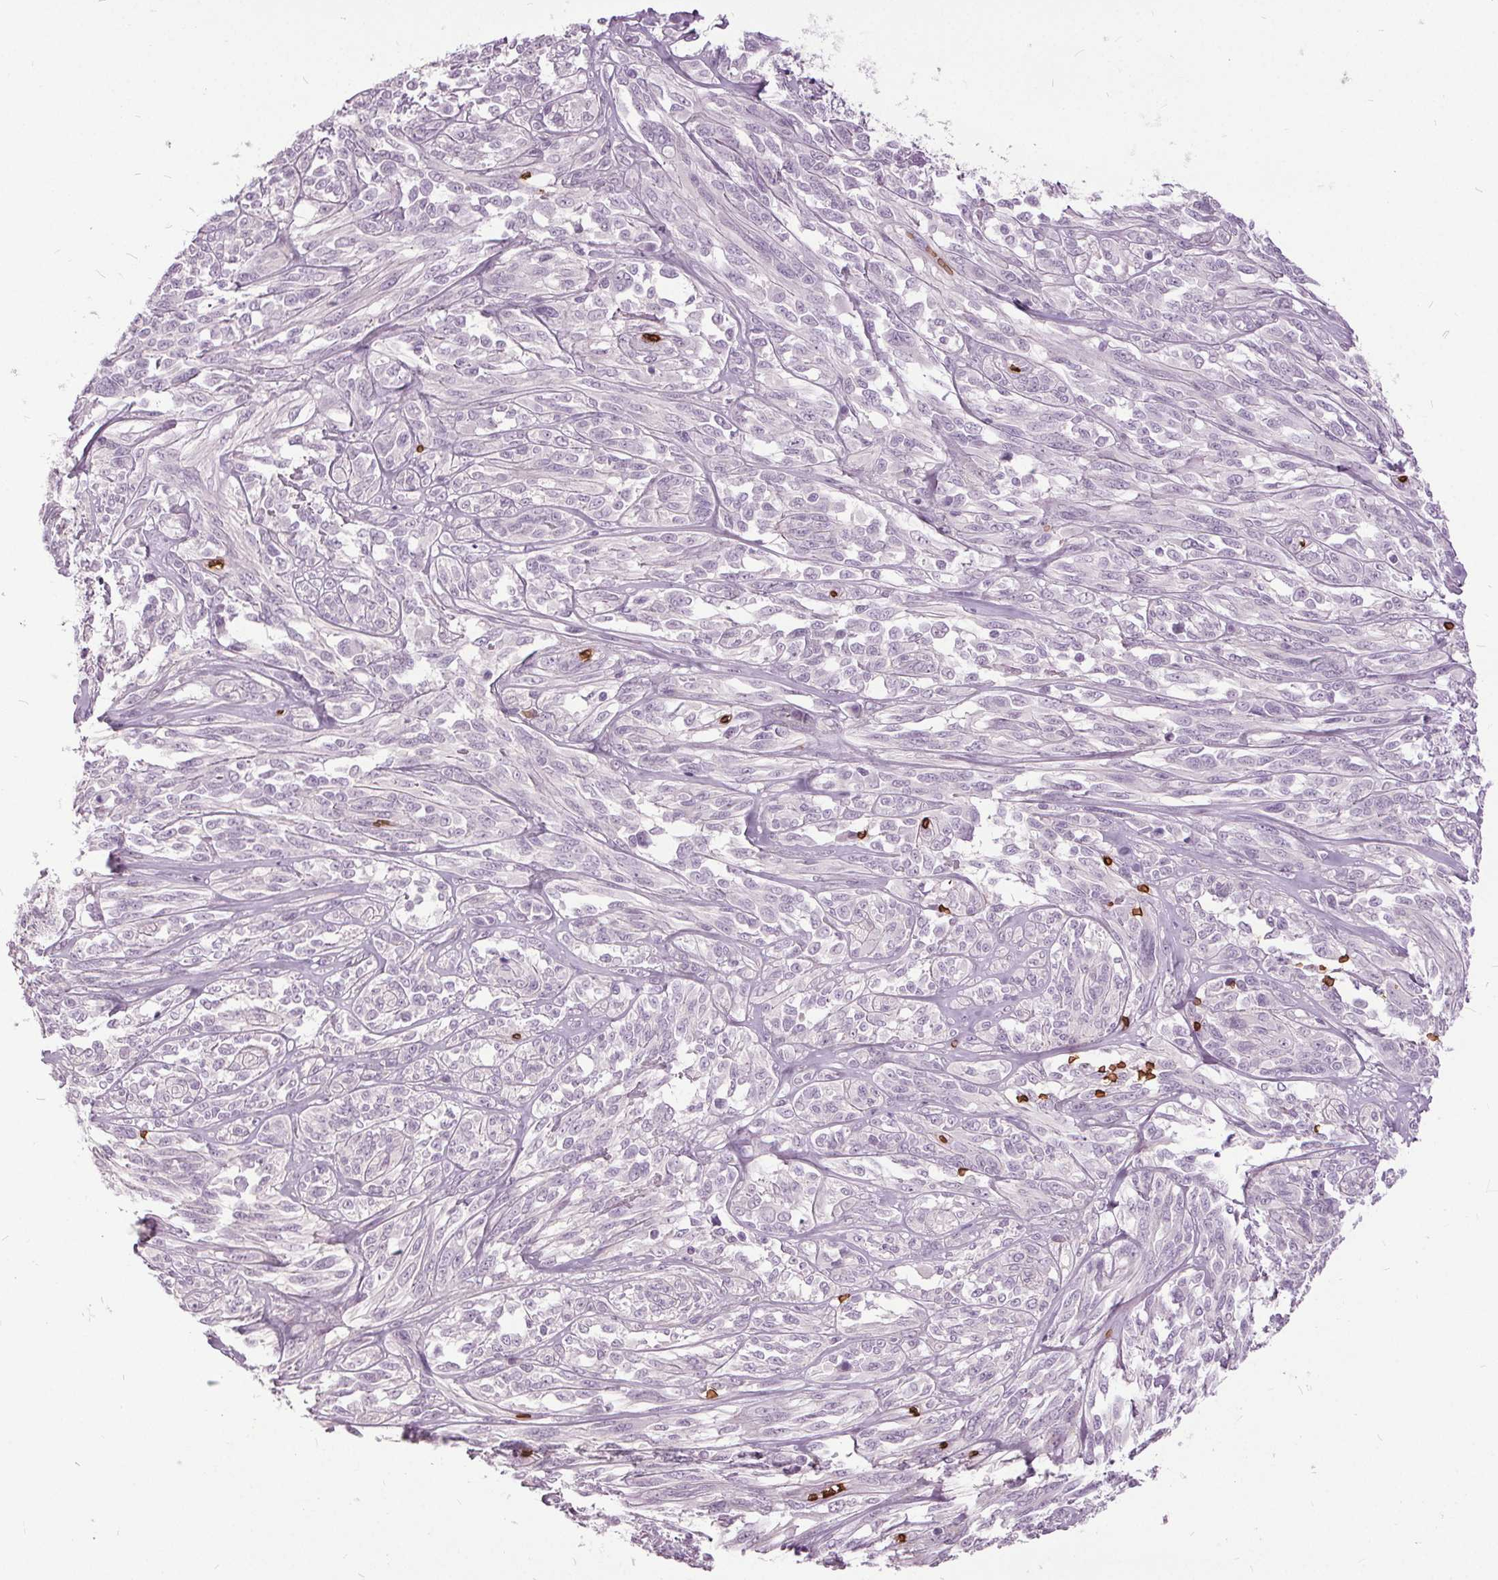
{"staining": {"intensity": "negative", "quantity": "none", "location": "none"}, "tissue": "melanoma", "cell_type": "Tumor cells", "image_type": "cancer", "snomed": [{"axis": "morphology", "description": "Malignant melanoma, NOS"}, {"axis": "topography", "description": "Skin"}], "caption": "Tumor cells show no significant positivity in melanoma.", "gene": "SLC4A1", "patient": {"sex": "female", "age": 91}}